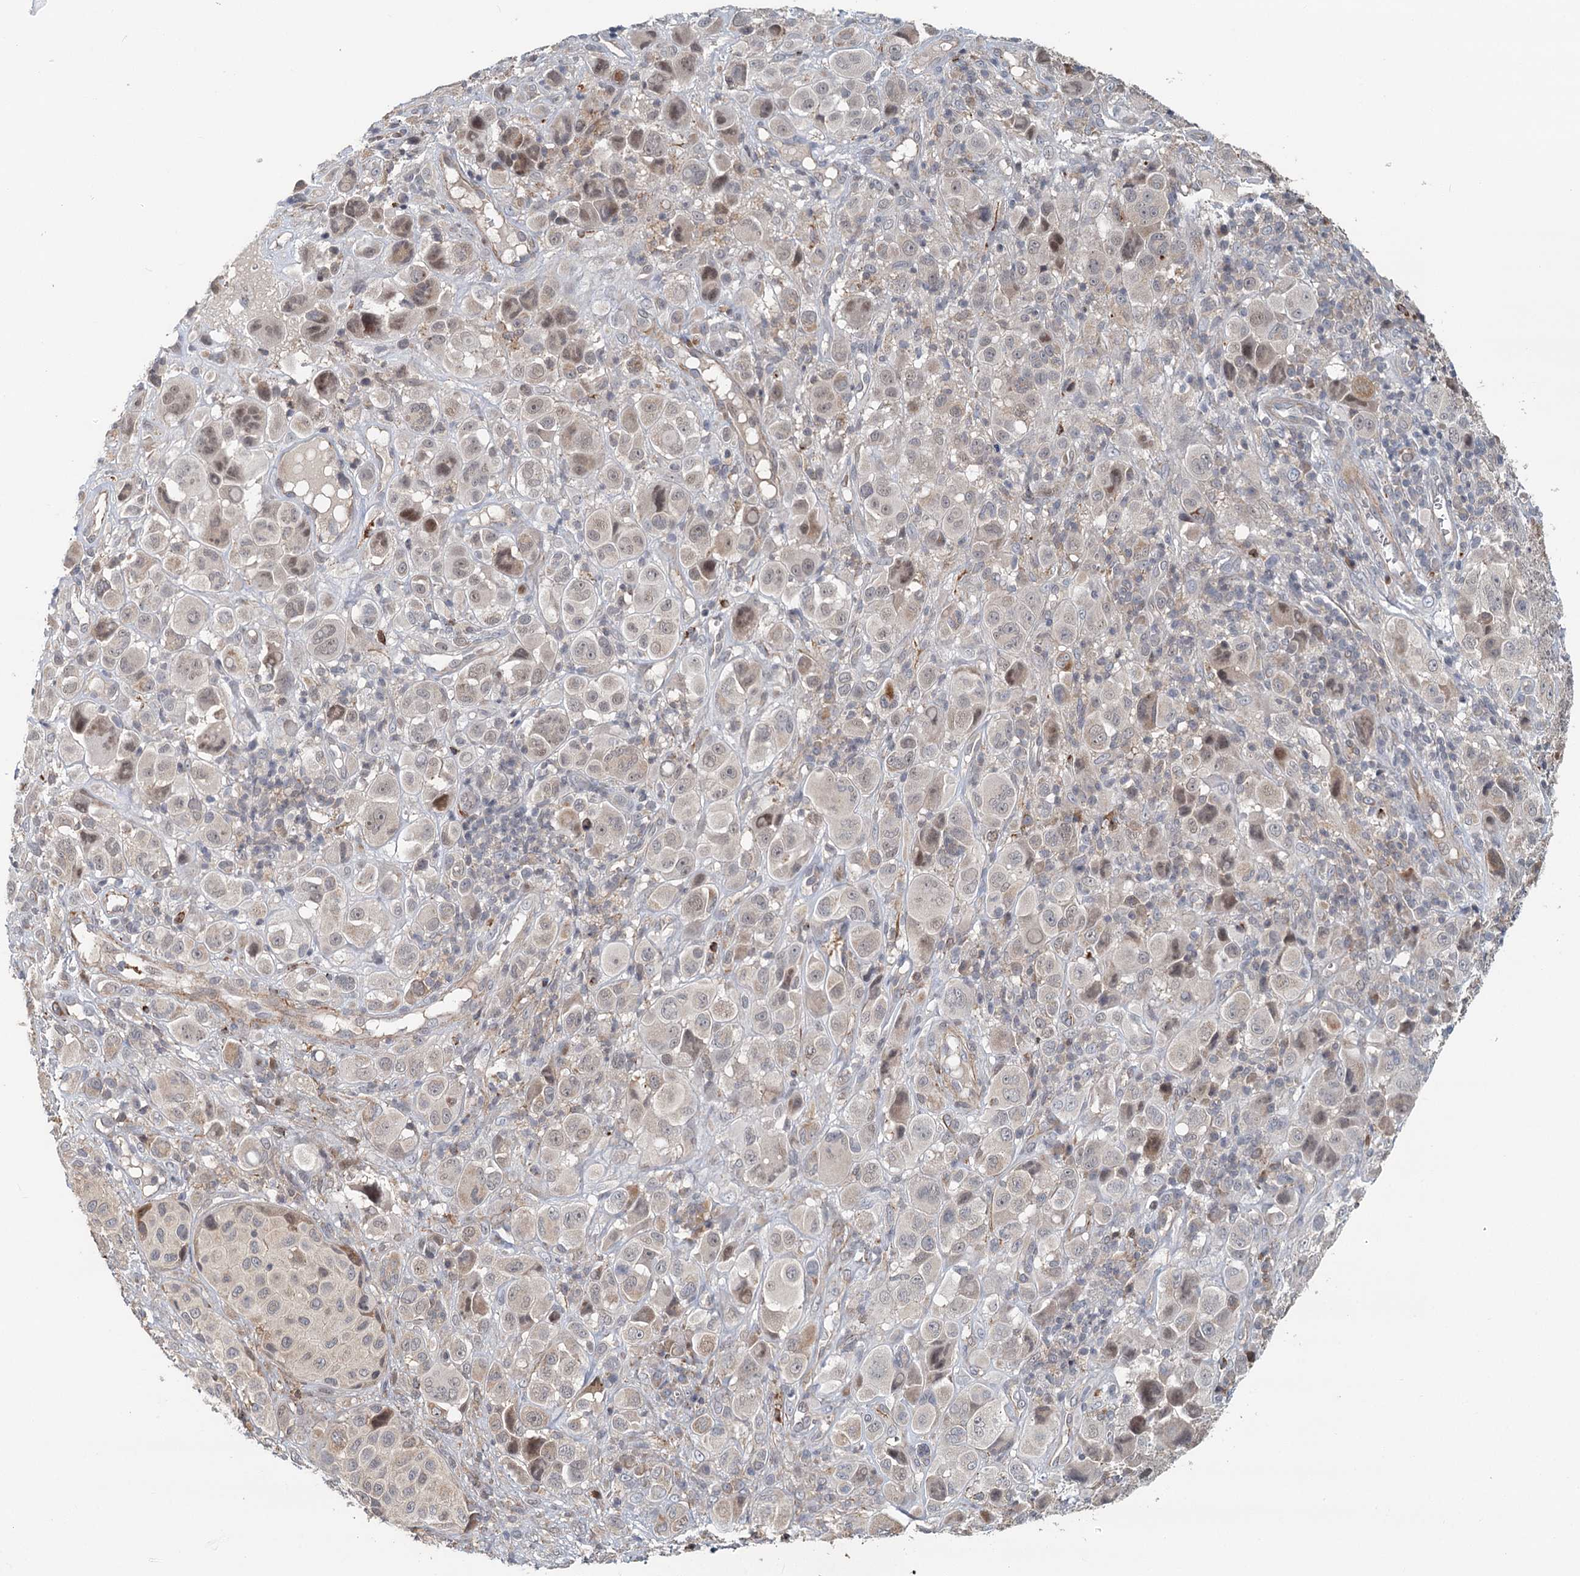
{"staining": {"intensity": "moderate", "quantity": "<25%", "location": "cytoplasmic/membranous"}, "tissue": "melanoma", "cell_type": "Tumor cells", "image_type": "cancer", "snomed": [{"axis": "morphology", "description": "Malignant melanoma, NOS"}, {"axis": "topography", "description": "Skin of trunk"}], "caption": "Brown immunohistochemical staining in melanoma demonstrates moderate cytoplasmic/membranous positivity in about <25% of tumor cells.", "gene": "RNF111", "patient": {"sex": "male", "age": 71}}